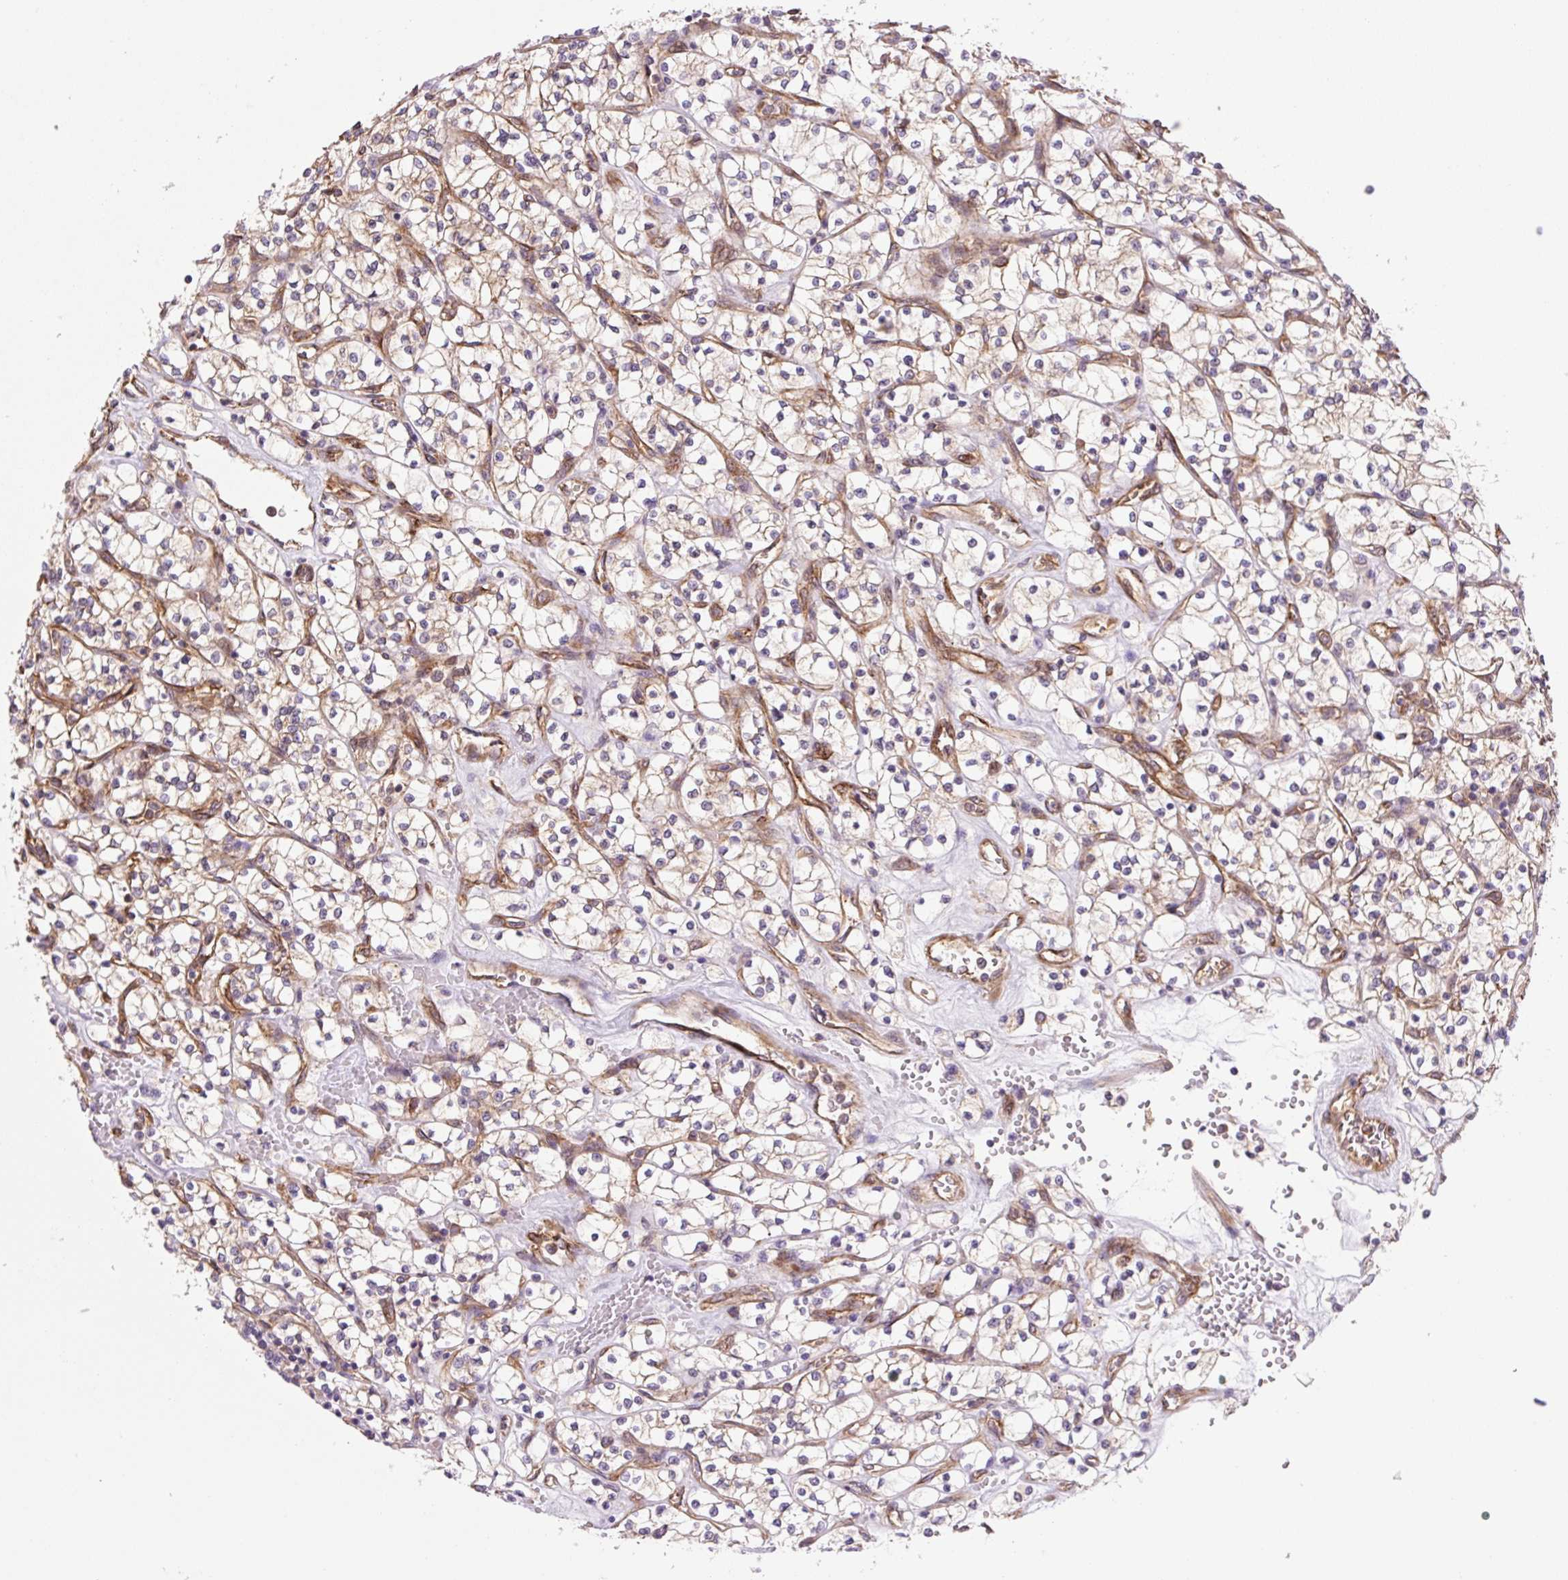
{"staining": {"intensity": "weak", "quantity": ">75%", "location": "cytoplasmic/membranous"}, "tissue": "renal cancer", "cell_type": "Tumor cells", "image_type": "cancer", "snomed": [{"axis": "morphology", "description": "Adenocarcinoma, NOS"}, {"axis": "topography", "description": "Kidney"}], "caption": "Immunohistochemistry image of renal cancer (adenocarcinoma) stained for a protein (brown), which exhibits low levels of weak cytoplasmic/membranous staining in about >75% of tumor cells.", "gene": "SEPTIN10", "patient": {"sex": "female", "age": 64}}